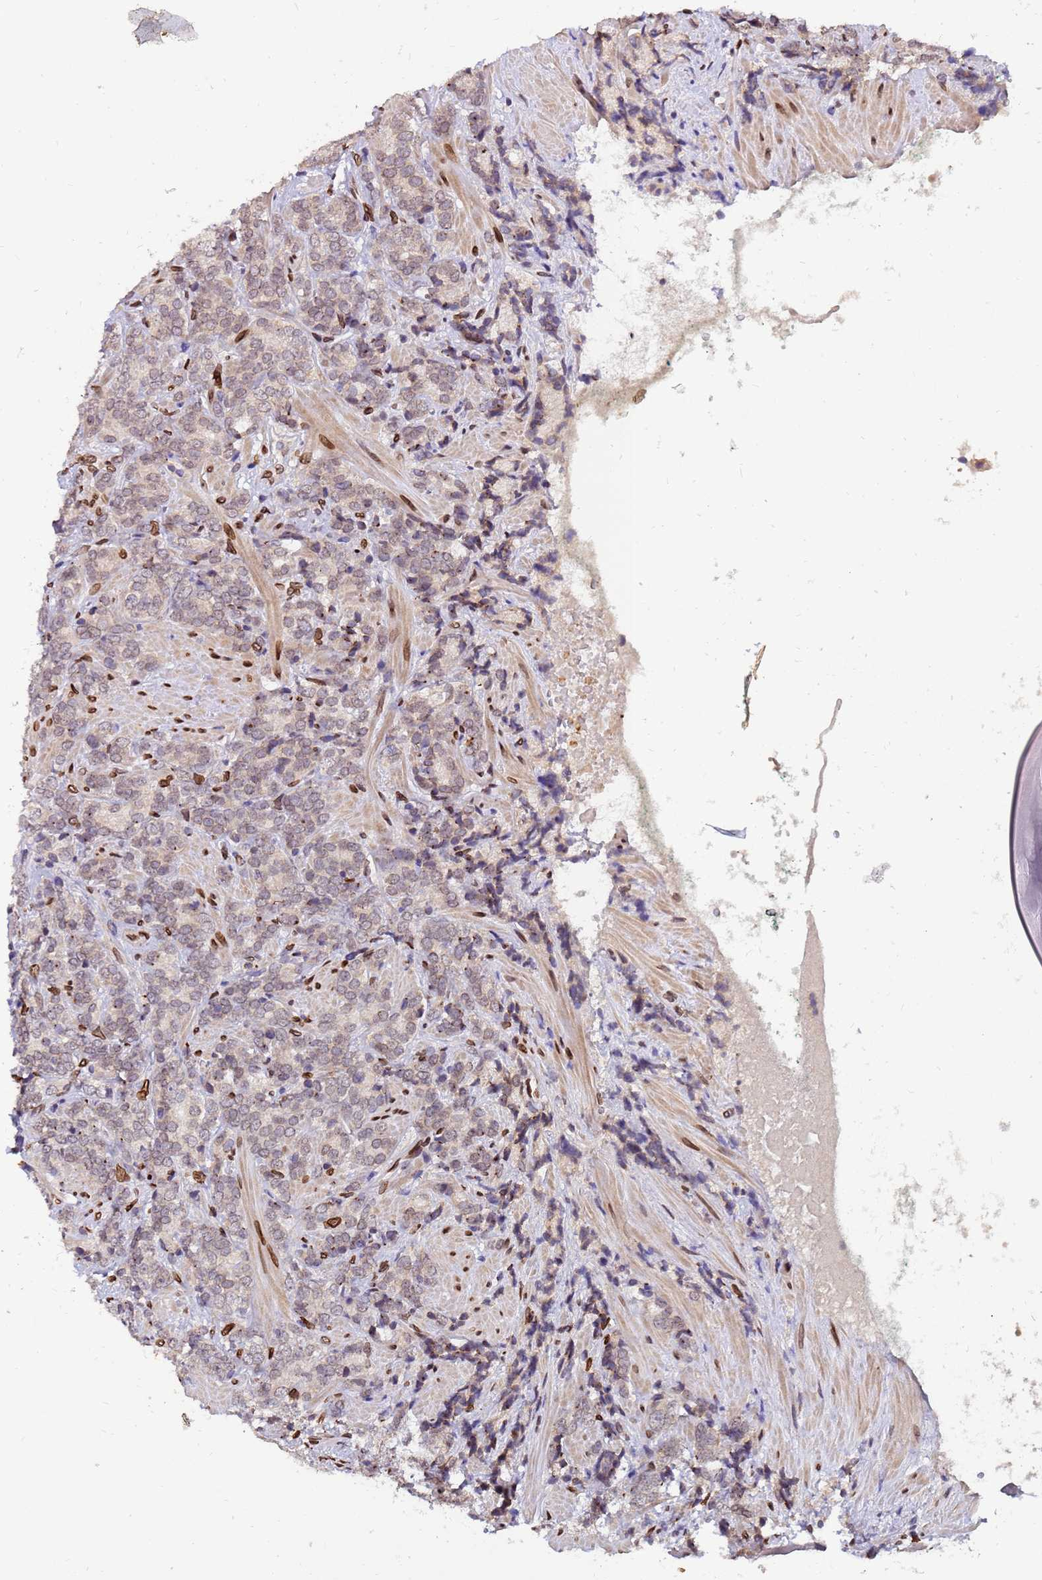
{"staining": {"intensity": "weak", "quantity": "25%-75%", "location": "cytoplasmic/membranous,nuclear"}, "tissue": "prostate cancer", "cell_type": "Tumor cells", "image_type": "cancer", "snomed": [{"axis": "morphology", "description": "Adenocarcinoma, High grade"}, {"axis": "topography", "description": "Prostate"}], "caption": "Immunohistochemistry staining of prostate adenocarcinoma (high-grade), which demonstrates low levels of weak cytoplasmic/membranous and nuclear expression in about 25%-75% of tumor cells indicating weak cytoplasmic/membranous and nuclear protein expression. The staining was performed using DAB (3,3'-diaminobenzidine) (brown) for protein detection and nuclei were counterstained in hematoxylin (blue).", "gene": "GPR135", "patient": {"sex": "male", "age": 64}}